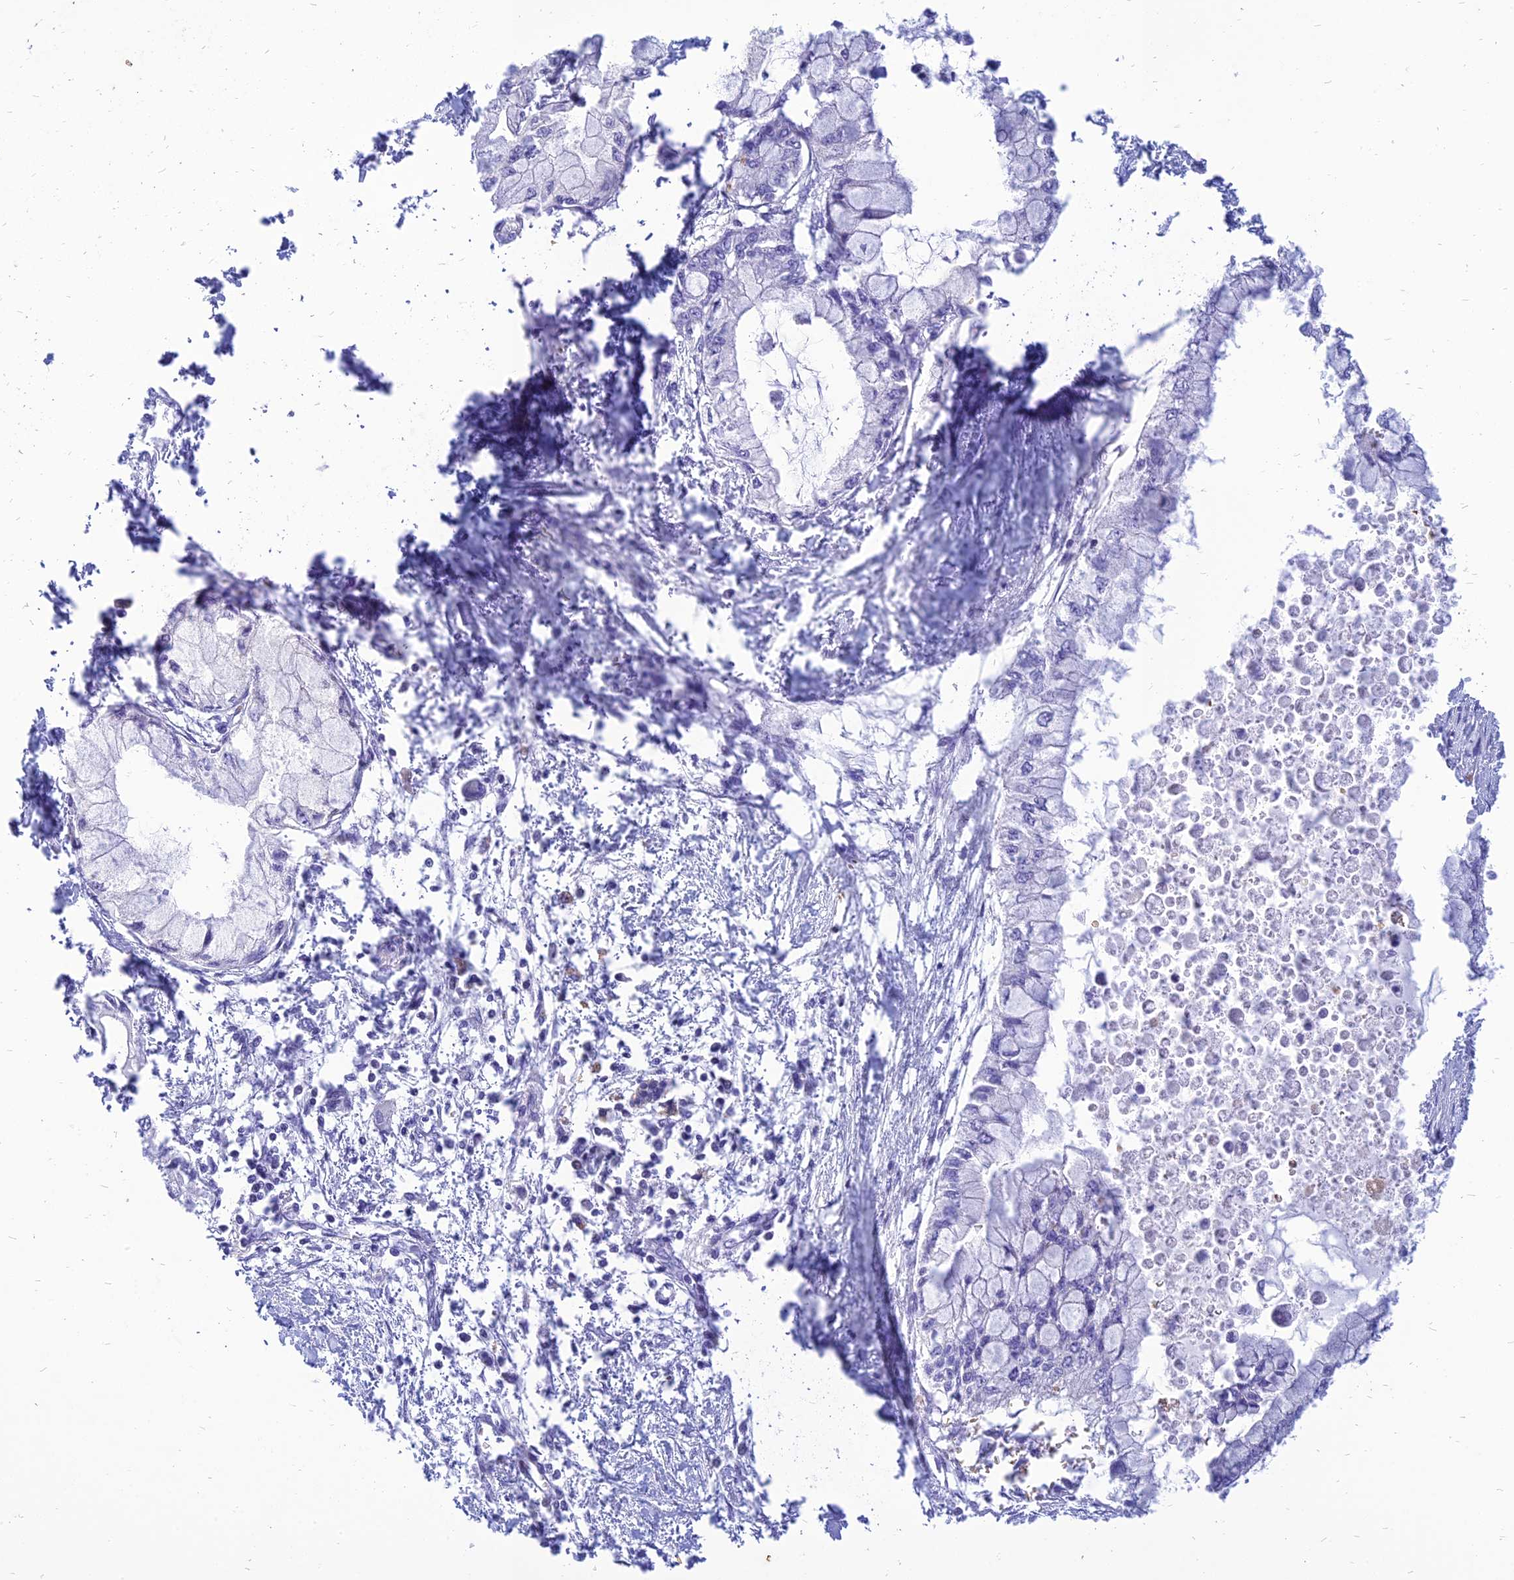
{"staining": {"intensity": "negative", "quantity": "none", "location": "none"}, "tissue": "pancreatic cancer", "cell_type": "Tumor cells", "image_type": "cancer", "snomed": [{"axis": "morphology", "description": "Adenocarcinoma, NOS"}, {"axis": "topography", "description": "Pancreas"}], "caption": "Tumor cells show no significant protein staining in pancreatic cancer (adenocarcinoma).", "gene": "HHAT", "patient": {"sex": "male", "age": 48}}